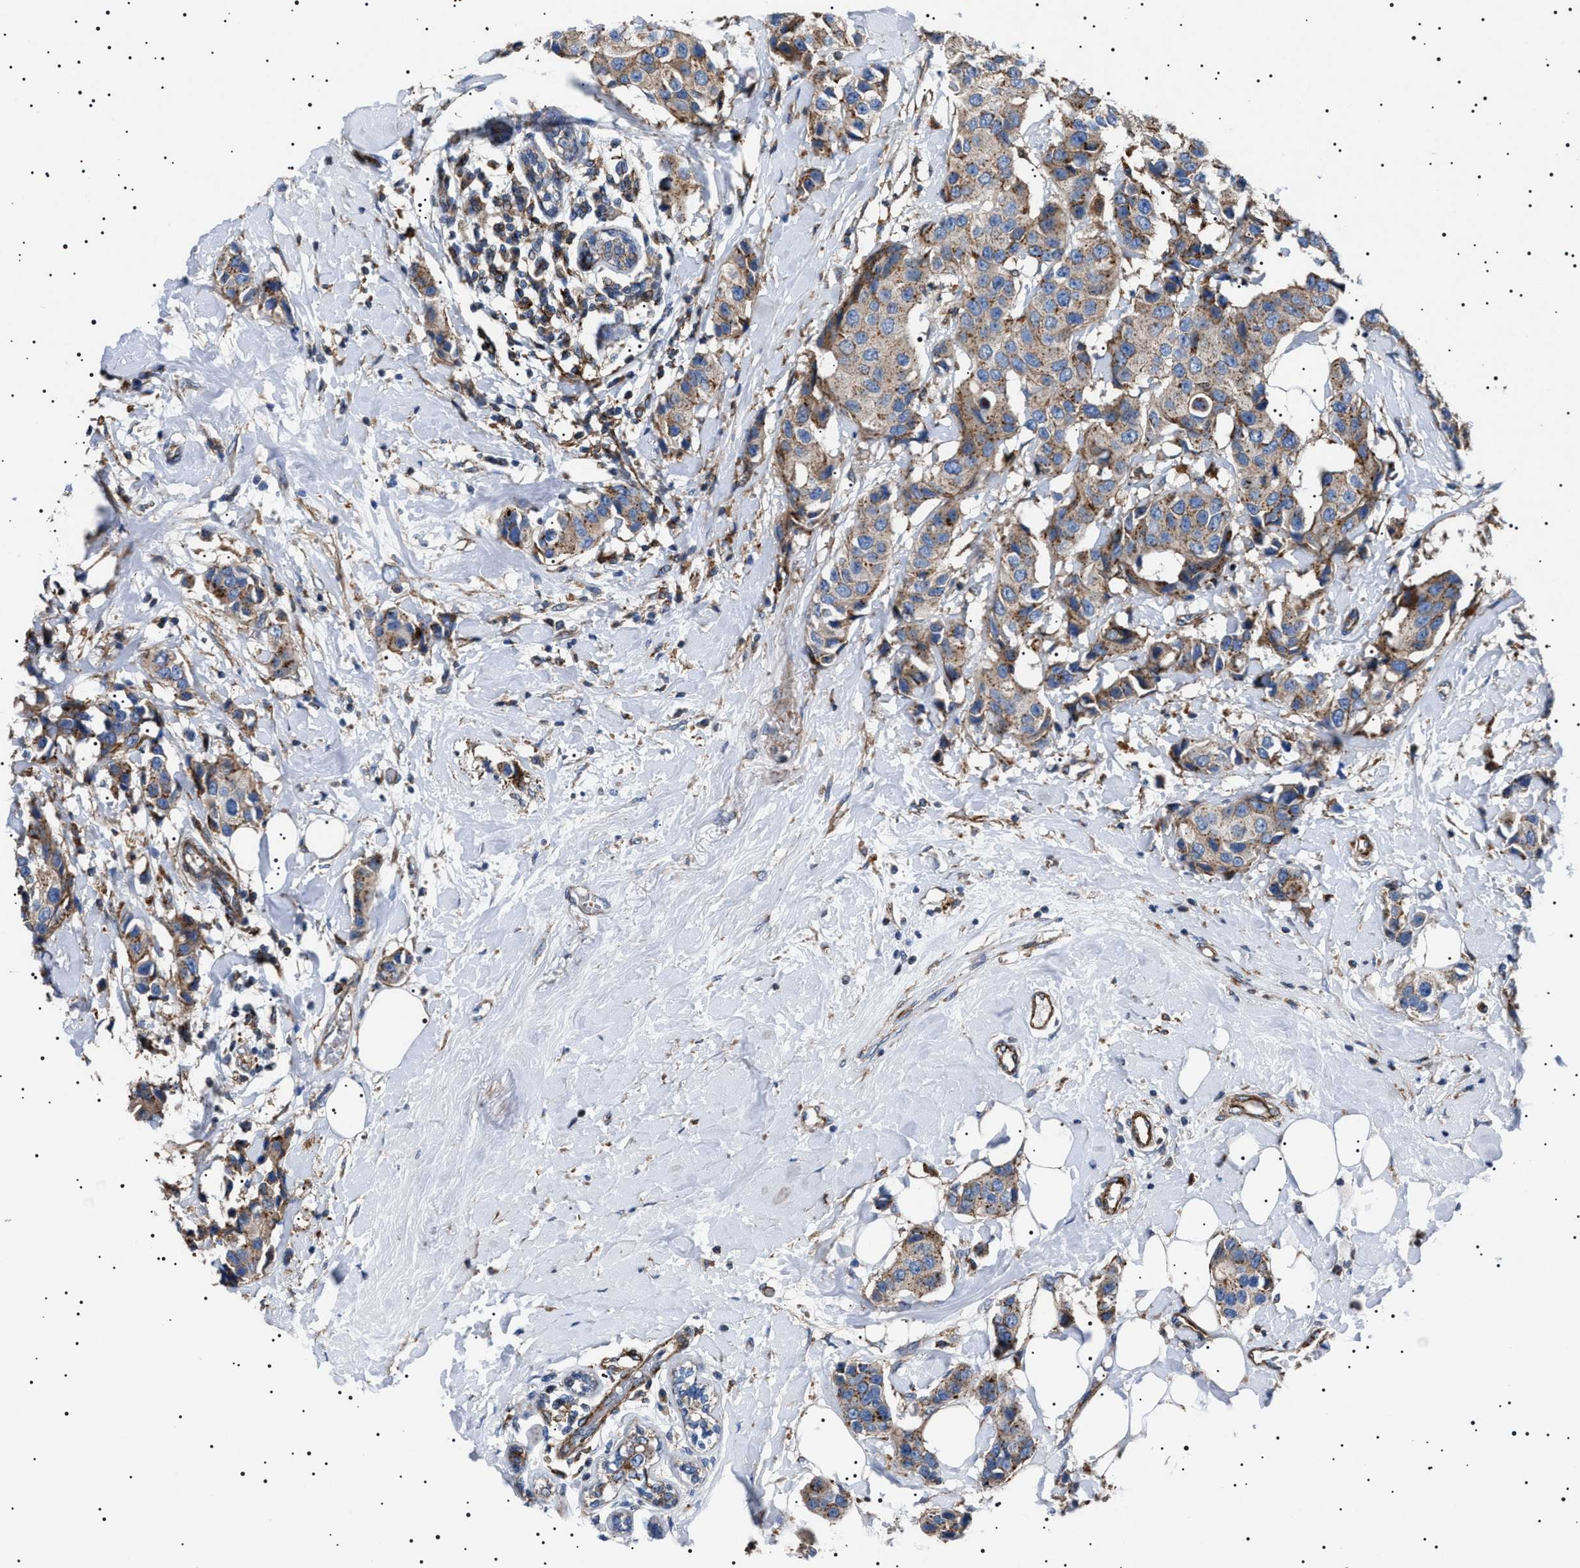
{"staining": {"intensity": "weak", "quantity": ">75%", "location": "cytoplasmic/membranous"}, "tissue": "breast cancer", "cell_type": "Tumor cells", "image_type": "cancer", "snomed": [{"axis": "morphology", "description": "Normal tissue, NOS"}, {"axis": "morphology", "description": "Duct carcinoma"}, {"axis": "topography", "description": "Breast"}], "caption": "Approximately >75% of tumor cells in breast intraductal carcinoma demonstrate weak cytoplasmic/membranous protein expression as visualized by brown immunohistochemical staining.", "gene": "NEU1", "patient": {"sex": "female", "age": 39}}